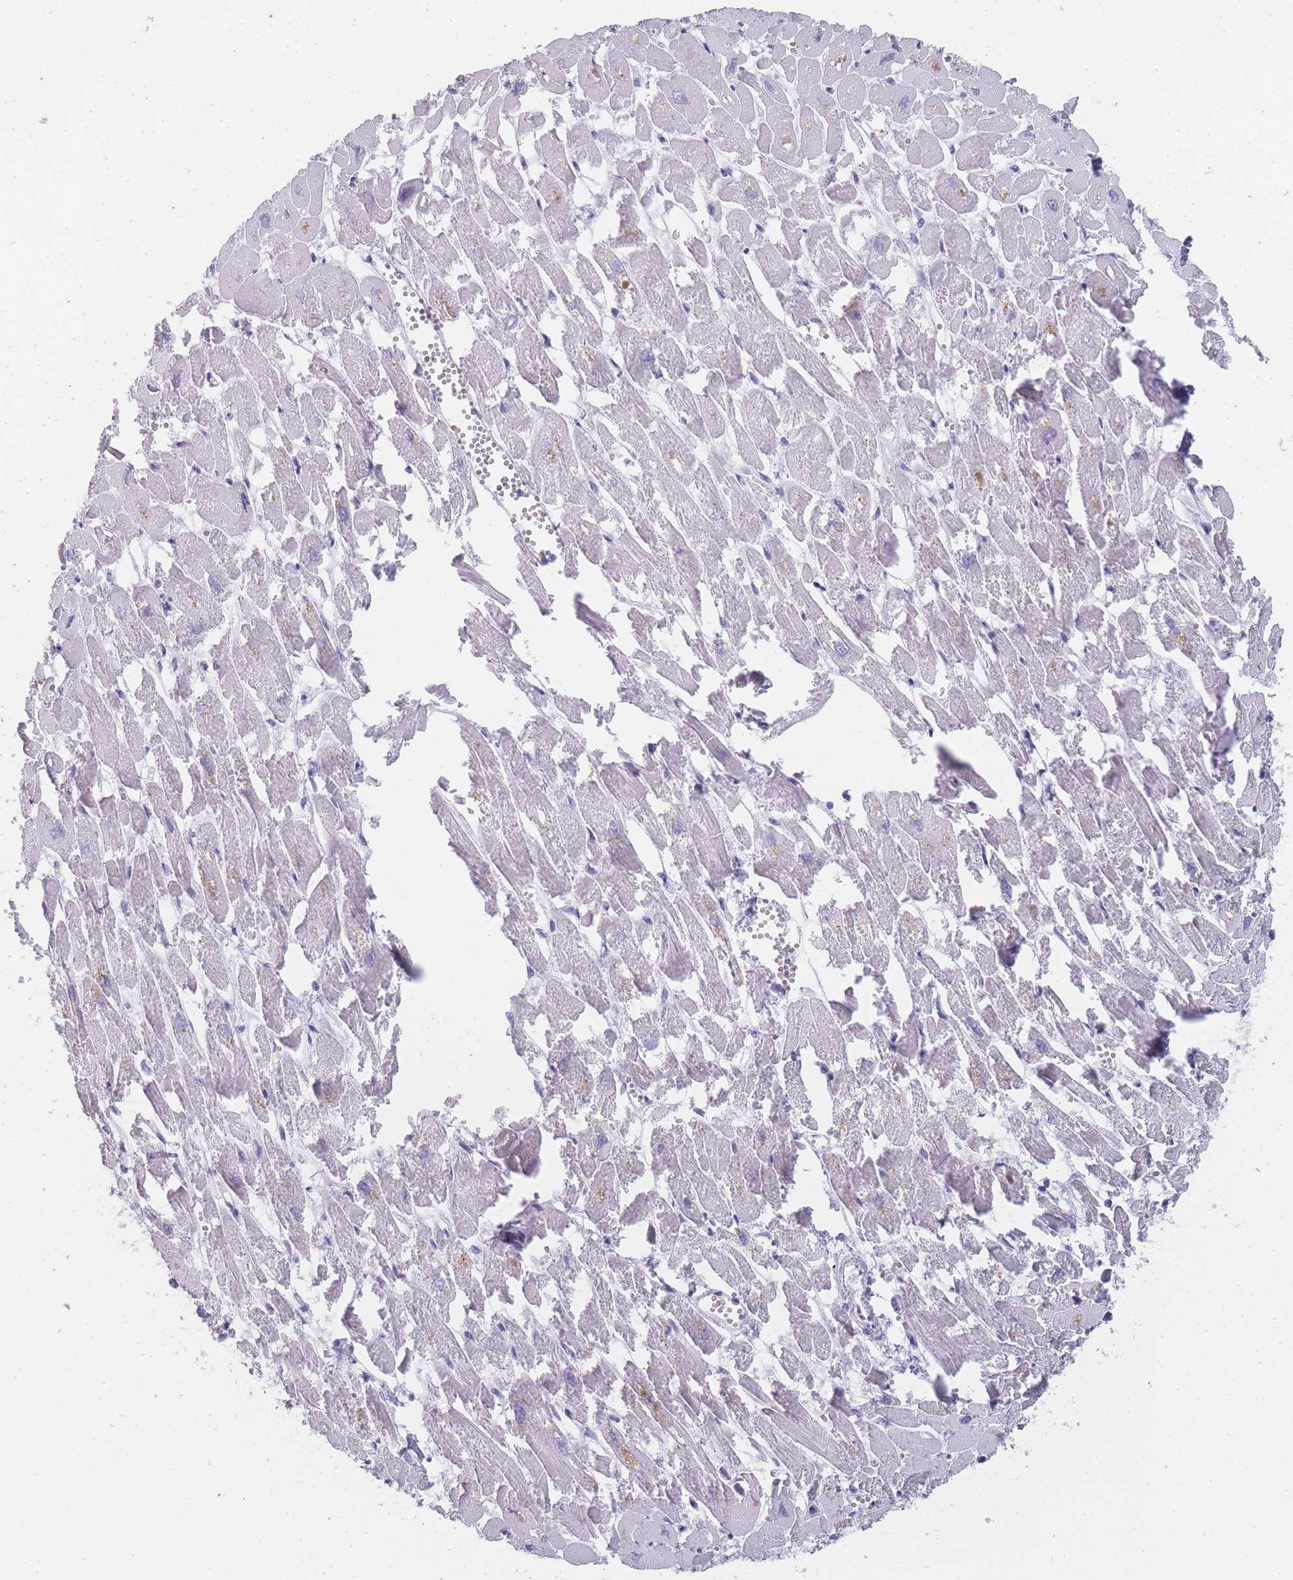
{"staining": {"intensity": "negative", "quantity": "none", "location": "none"}, "tissue": "heart muscle", "cell_type": "Cardiomyocytes", "image_type": "normal", "snomed": [{"axis": "morphology", "description": "Normal tissue, NOS"}, {"axis": "topography", "description": "Heart"}], "caption": "Immunohistochemistry image of benign heart muscle: heart muscle stained with DAB displays no significant protein expression in cardiomyocytes.", "gene": "TCP11X1", "patient": {"sex": "male", "age": 54}}